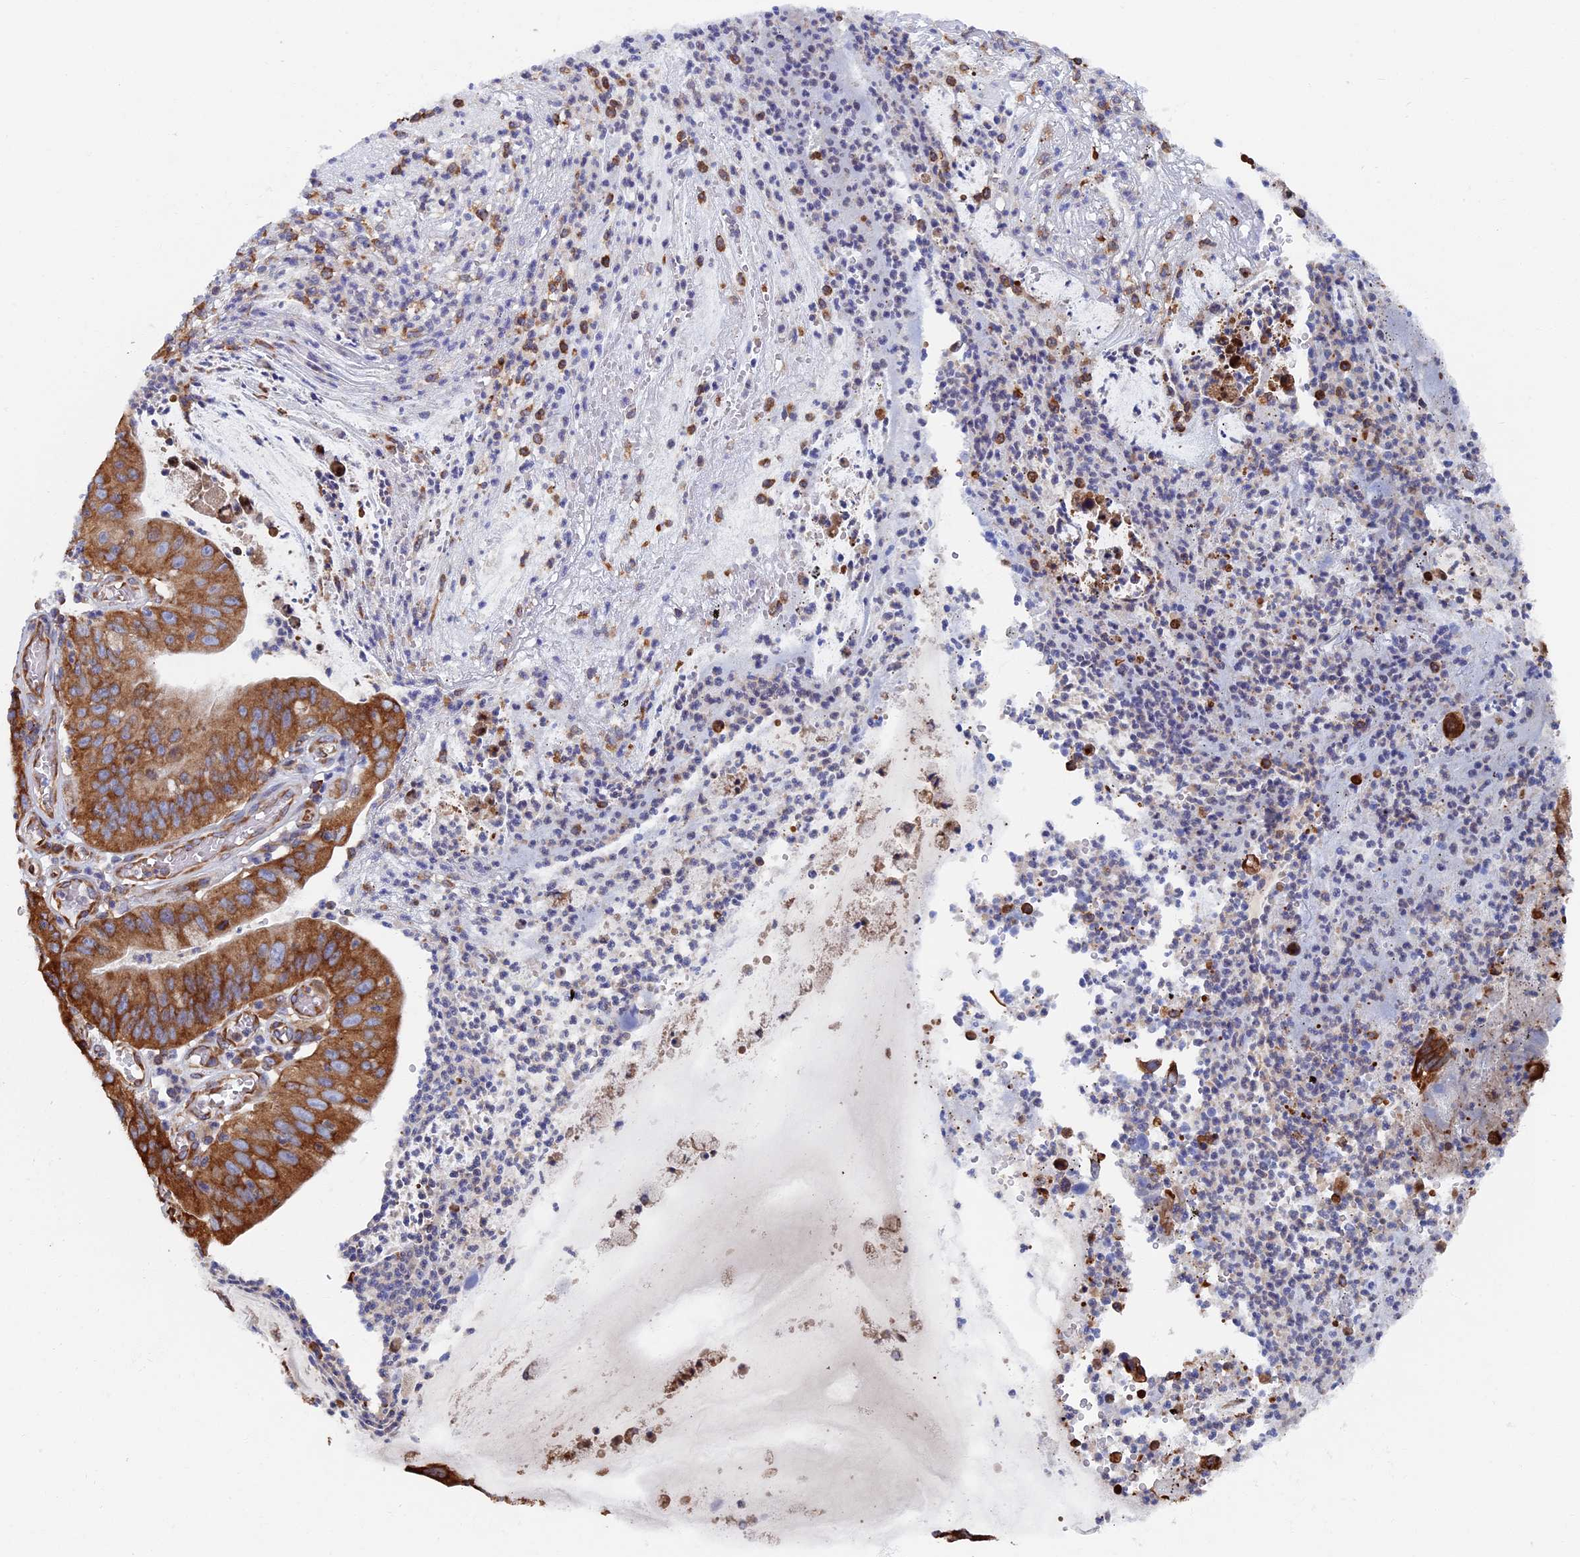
{"staining": {"intensity": "moderate", "quantity": ">75%", "location": "cytoplasmic/membranous"}, "tissue": "stomach cancer", "cell_type": "Tumor cells", "image_type": "cancer", "snomed": [{"axis": "morphology", "description": "Adenocarcinoma, NOS"}, {"axis": "topography", "description": "Stomach"}], "caption": "Stomach cancer was stained to show a protein in brown. There is medium levels of moderate cytoplasmic/membranous staining in about >75% of tumor cells. Nuclei are stained in blue.", "gene": "YBX1", "patient": {"sex": "male", "age": 59}}